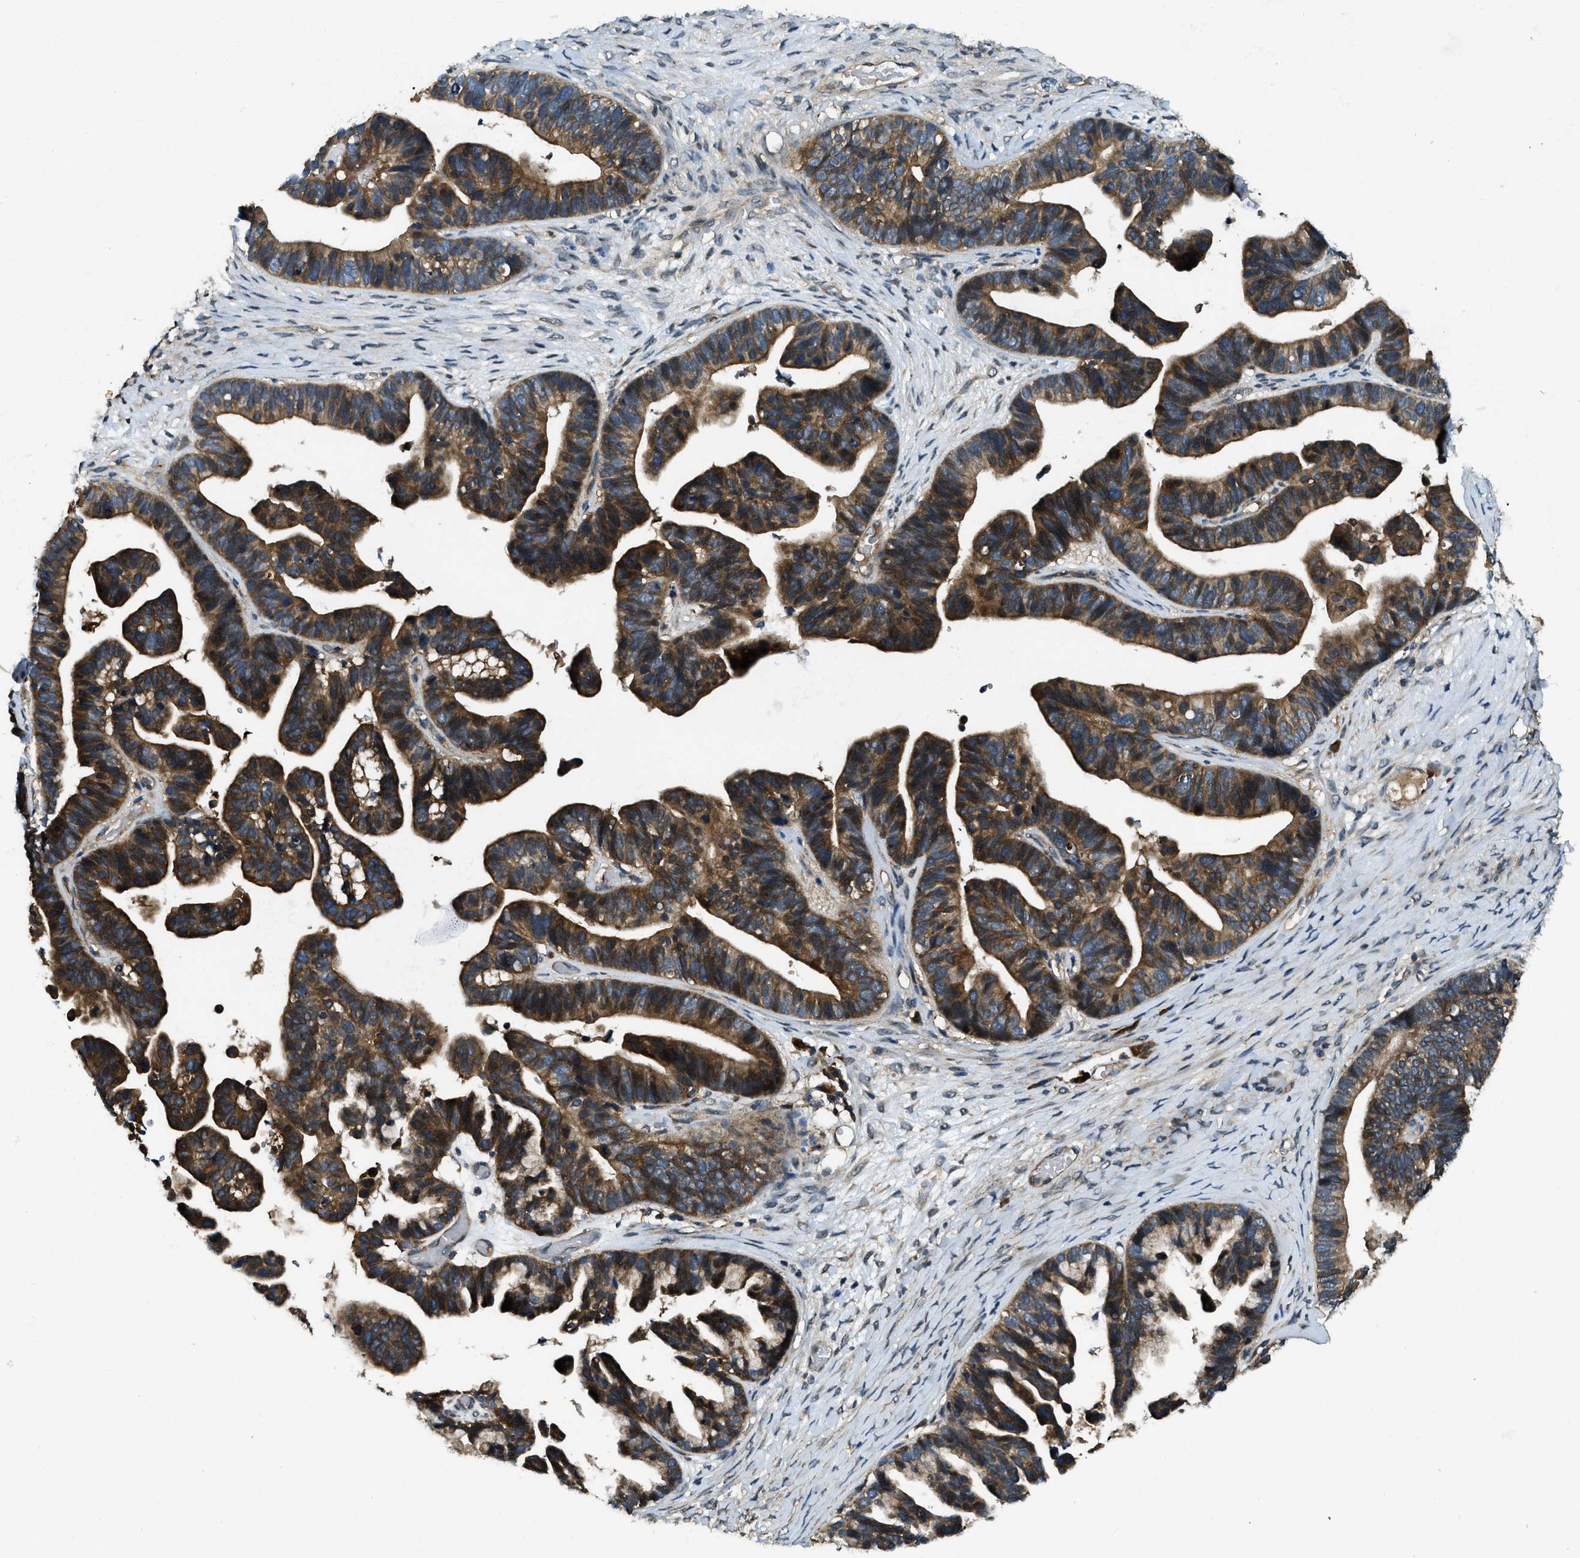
{"staining": {"intensity": "strong", "quantity": "25%-75%", "location": "cytoplasmic/membranous"}, "tissue": "ovarian cancer", "cell_type": "Tumor cells", "image_type": "cancer", "snomed": [{"axis": "morphology", "description": "Cystadenocarcinoma, serous, NOS"}, {"axis": "topography", "description": "Ovary"}], "caption": "Immunohistochemistry (IHC) photomicrograph of human serous cystadenocarcinoma (ovarian) stained for a protein (brown), which demonstrates high levels of strong cytoplasmic/membranous expression in about 25%-75% of tumor cells.", "gene": "ATP8B1", "patient": {"sex": "female", "age": 56}}